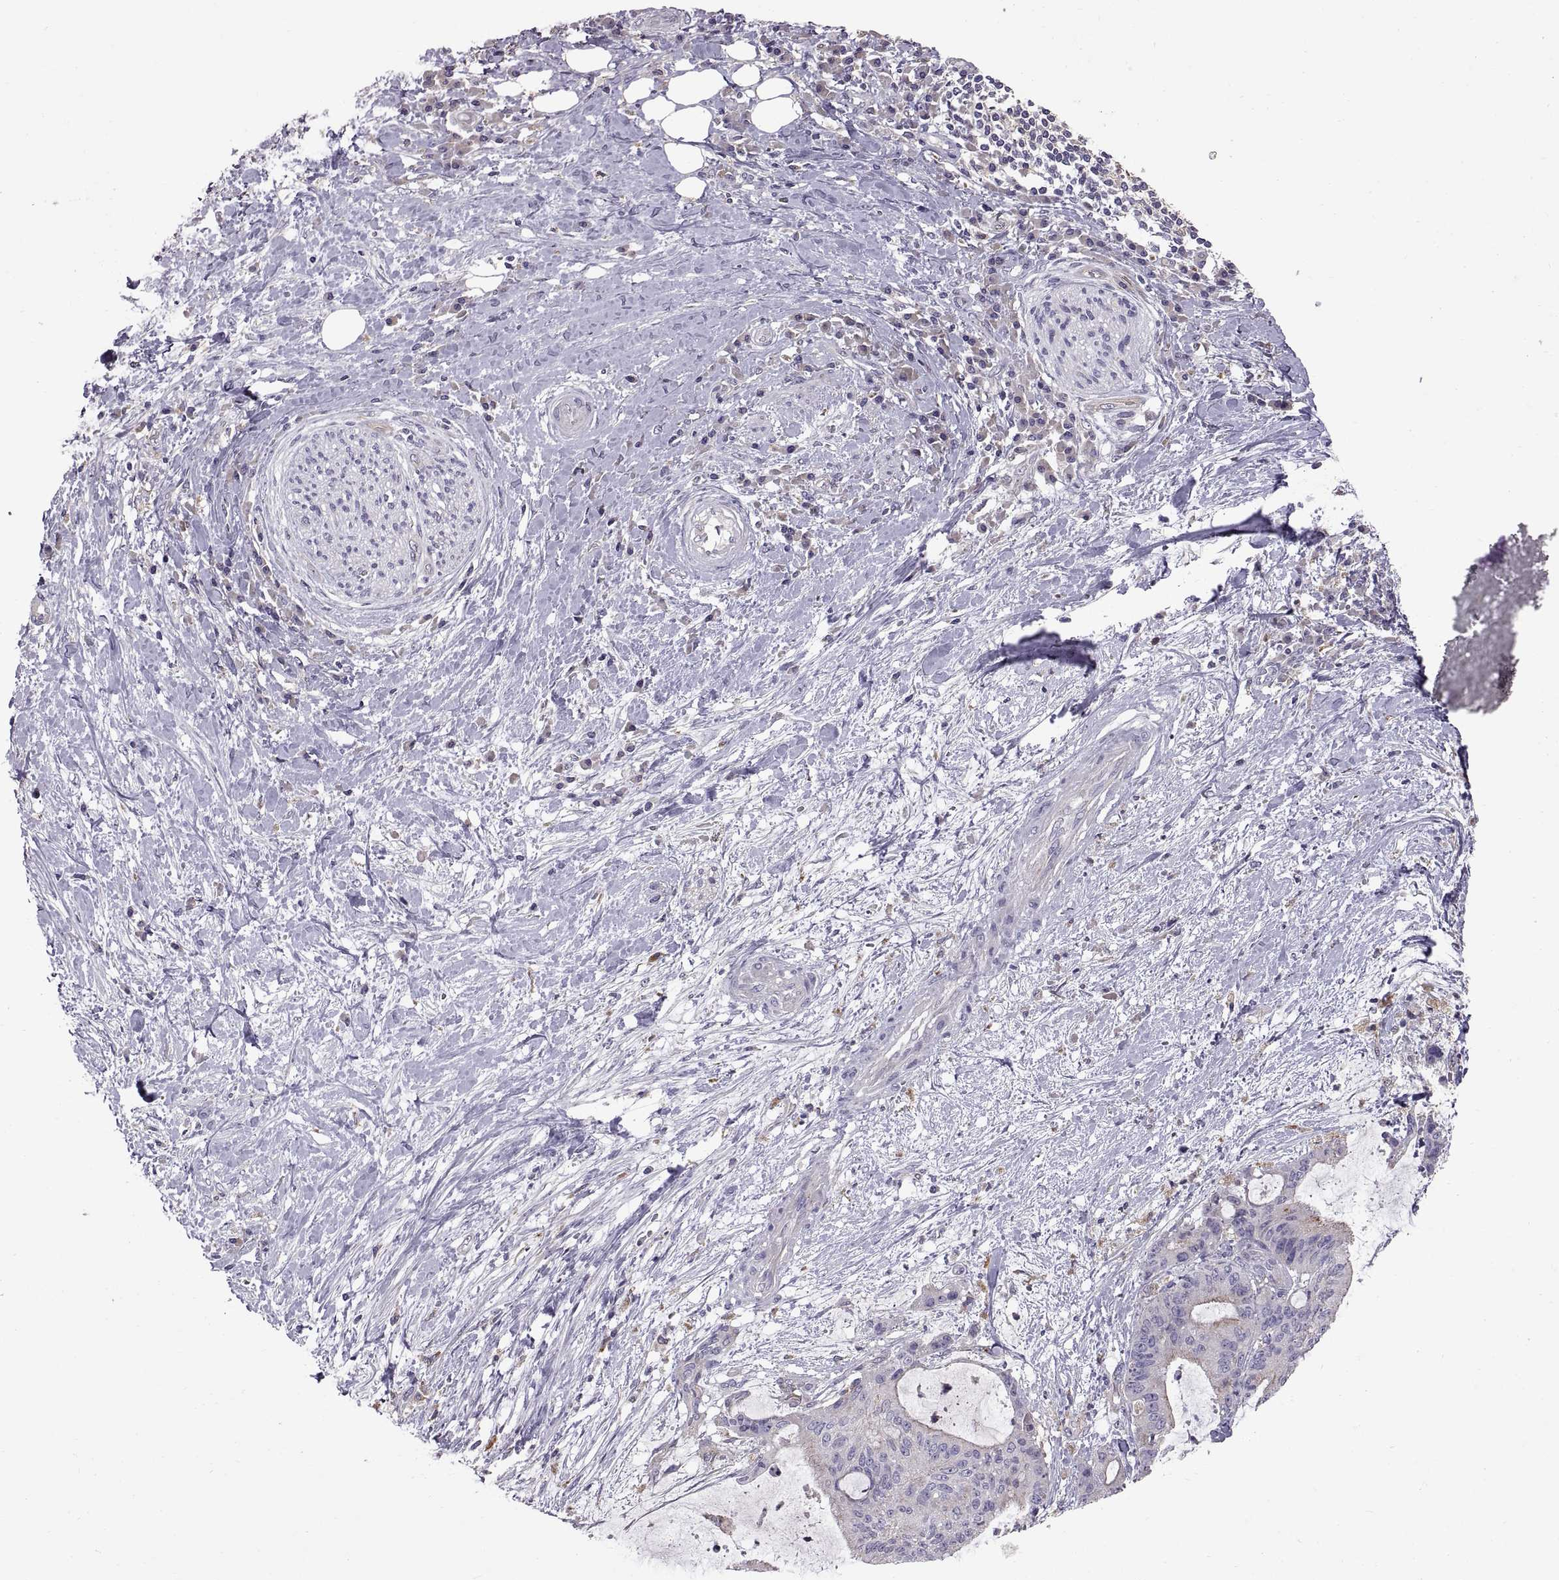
{"staining": {"intensity": "negative", "quantity": "none", "location": "none"}, "tissue": "liver cancer", "cell_type": "Tumor cells", "image_type": "cancer", "snomed": [{"axis": "morphology", "description": "Cholangiocarcinoma"}, {"axis": "topography", "description": "Liver"}], "caption": "IHC of liver cancer demonstrates no staining in tumor cells.", "gene": "ARSL", "patient": {"sex": "female", "age": 73}}